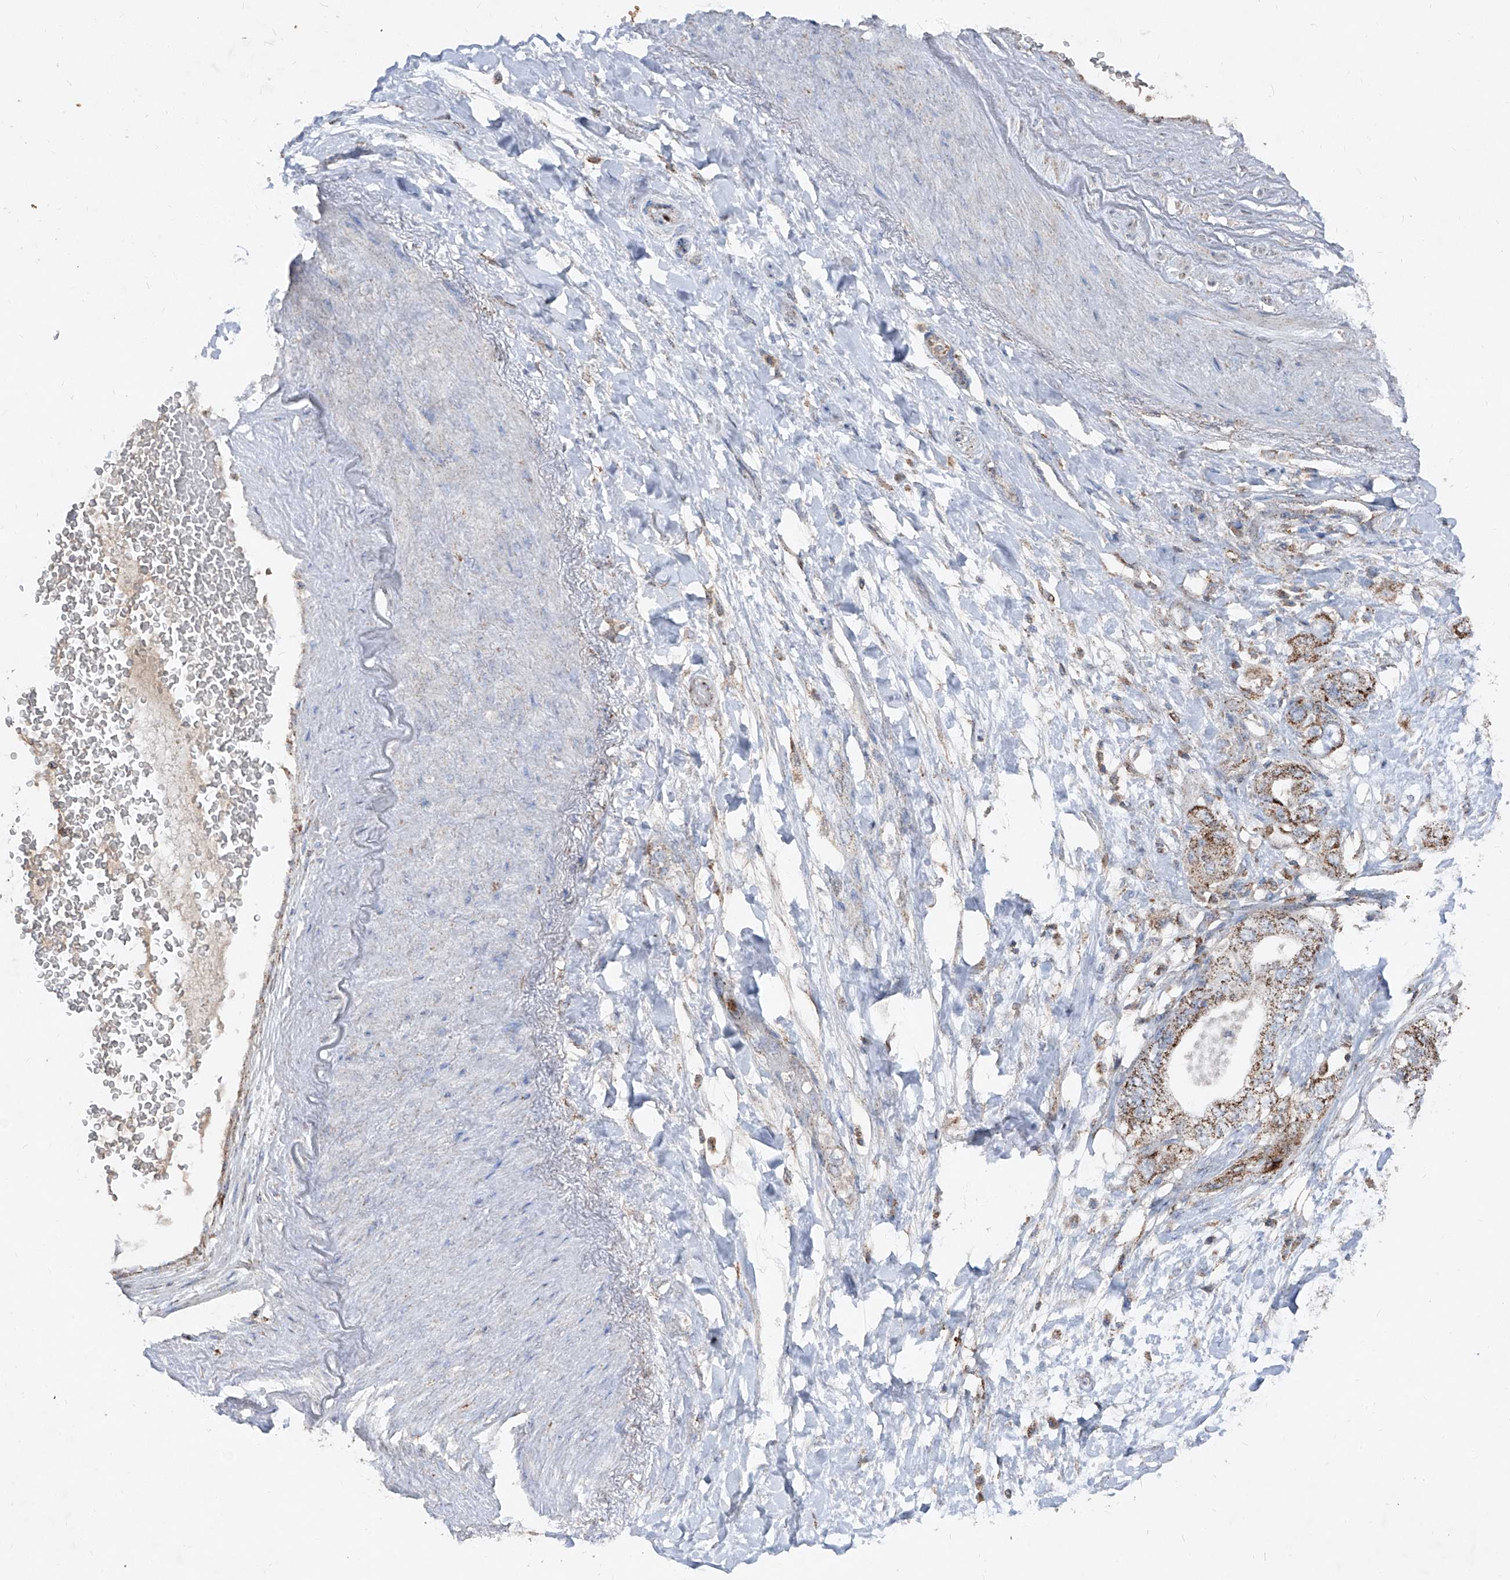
{"staining": {"intensity": "moderate", "quantity": ">75%", "location": "cytoplasmic/membranous"}, "tissue": "pancreatic cancer", "cell_type": "Tumor cells", "image_type": "cancer", "snomed": [{"axis": "morphology", "description": "Adenocarcinoma, NOS"}, {"axis": "topography", "description": "Pancreas"}], "caption": "Protein expression analysis of human adenocarcinoma (pancreatic) reveals moderate cytoplasmic/membranous positivity in about >75% of tumor cells.", "gene": "ABCD3", "patient": {"sex": "female", "age": 73}}